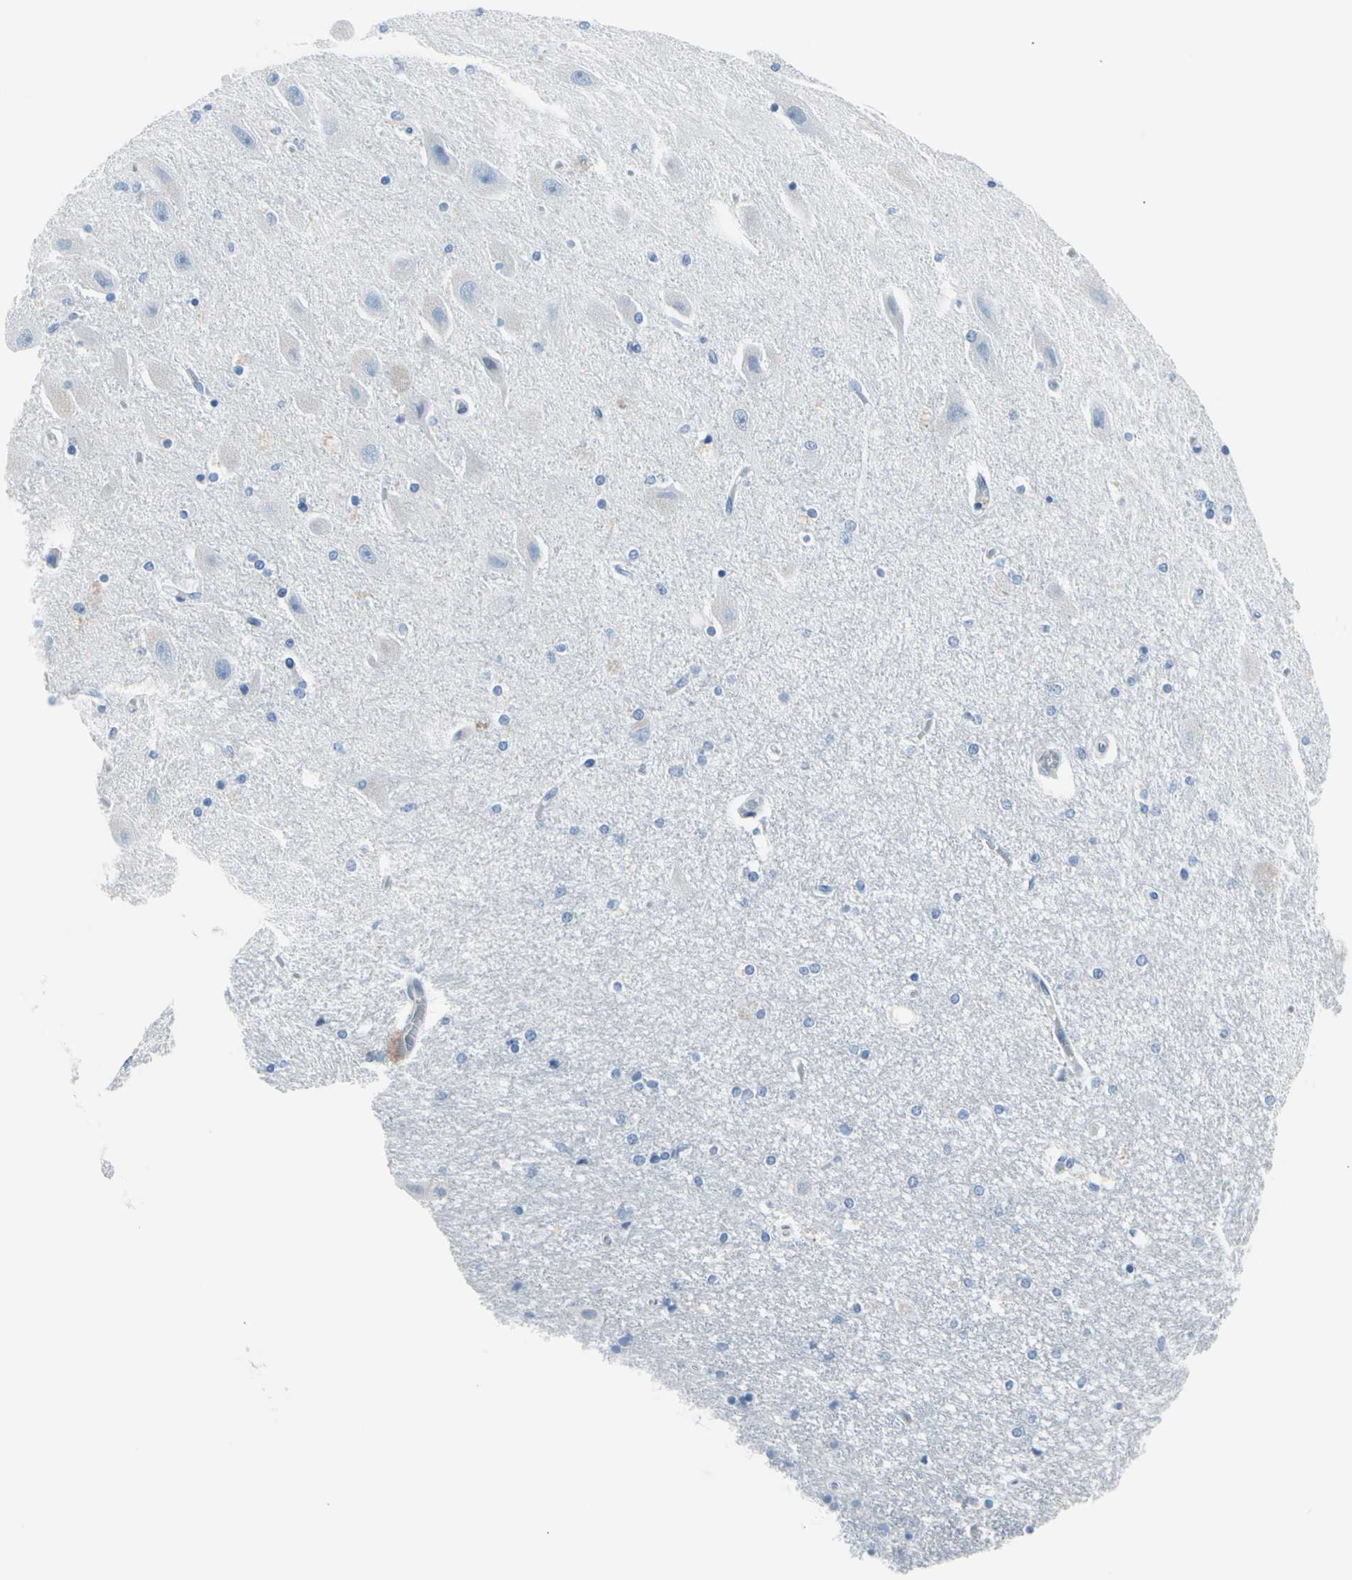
{"staining": {"intensity": "negative", "quantity": "none", "location": "none"}, "tissue": "hippocampus", "cell_type": "Glial cells", "image_type": "normal", "snomed": [{"axis": "morphology", "description": "Normal tissue, NOS"}, {"axis": "topography", "description": "Hippocampus"}], "caption": "An IHC image of unremarkable hippocampus is shown. There is no staining in glial cells of hippocampus. (DAB immunohistochemistry visualized using brightfield microscopy, high magnification).", "gene": "TPO", "patient": {"sex": "female", "age": 54}}